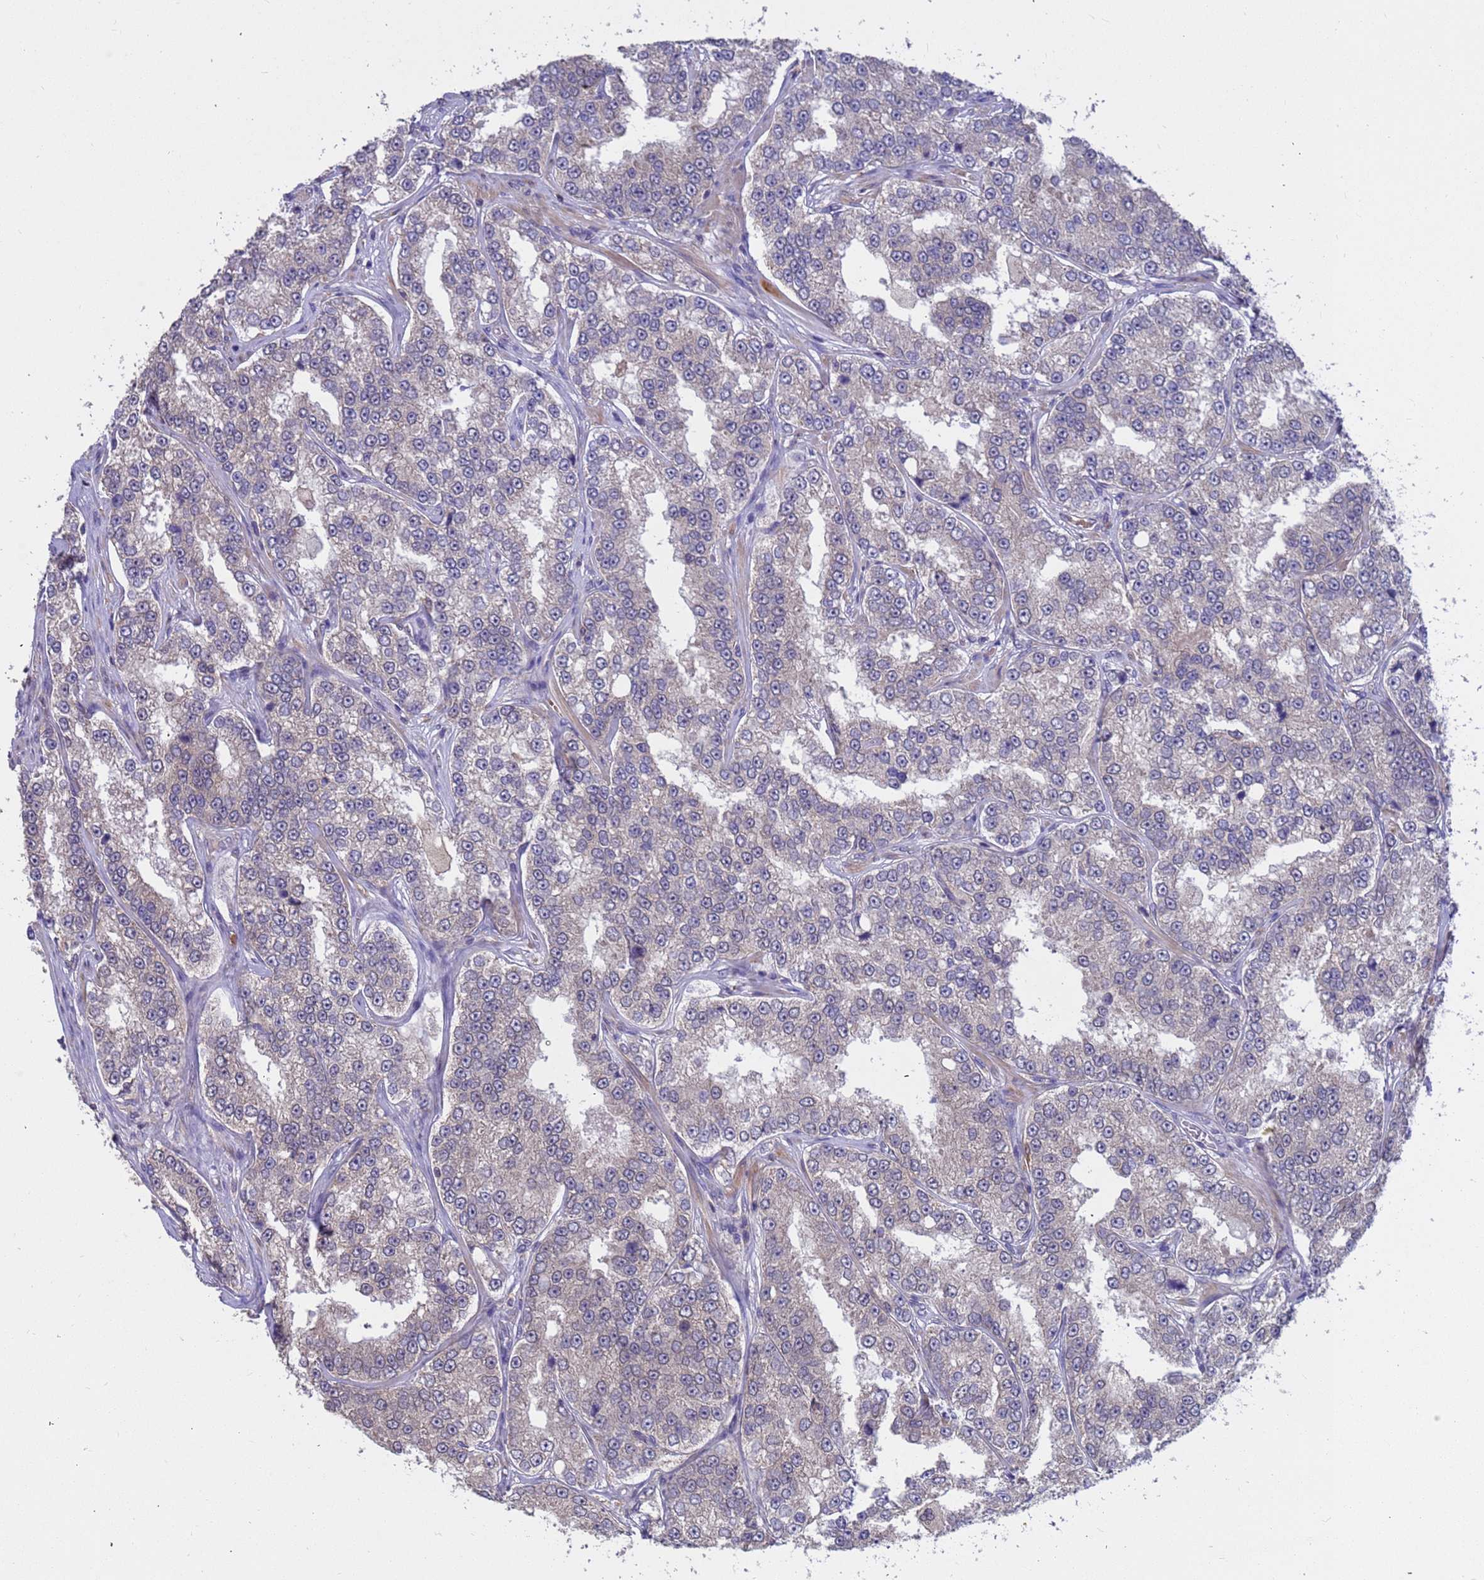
{"staining": {"intensity": "negative", "quantity": "none", "location": "none"}, "tissue": "prostate cancer", "cell_type": "Tumor cells", "image_type": "cancer", "snomed": [{"axis": "morphology", "description": "Normal tissue, NOS"}, {"axis": "morphology", "description": "Adenocarcinoma, High grade"}, {"axis": "topography", "description": "Prostate"}], "caption": "The photomicrograph shows no significant positivity in tumor cells of prostate cancer.", "gene": "AMPD3", "patient": {"sex": "male", "age": 83}}